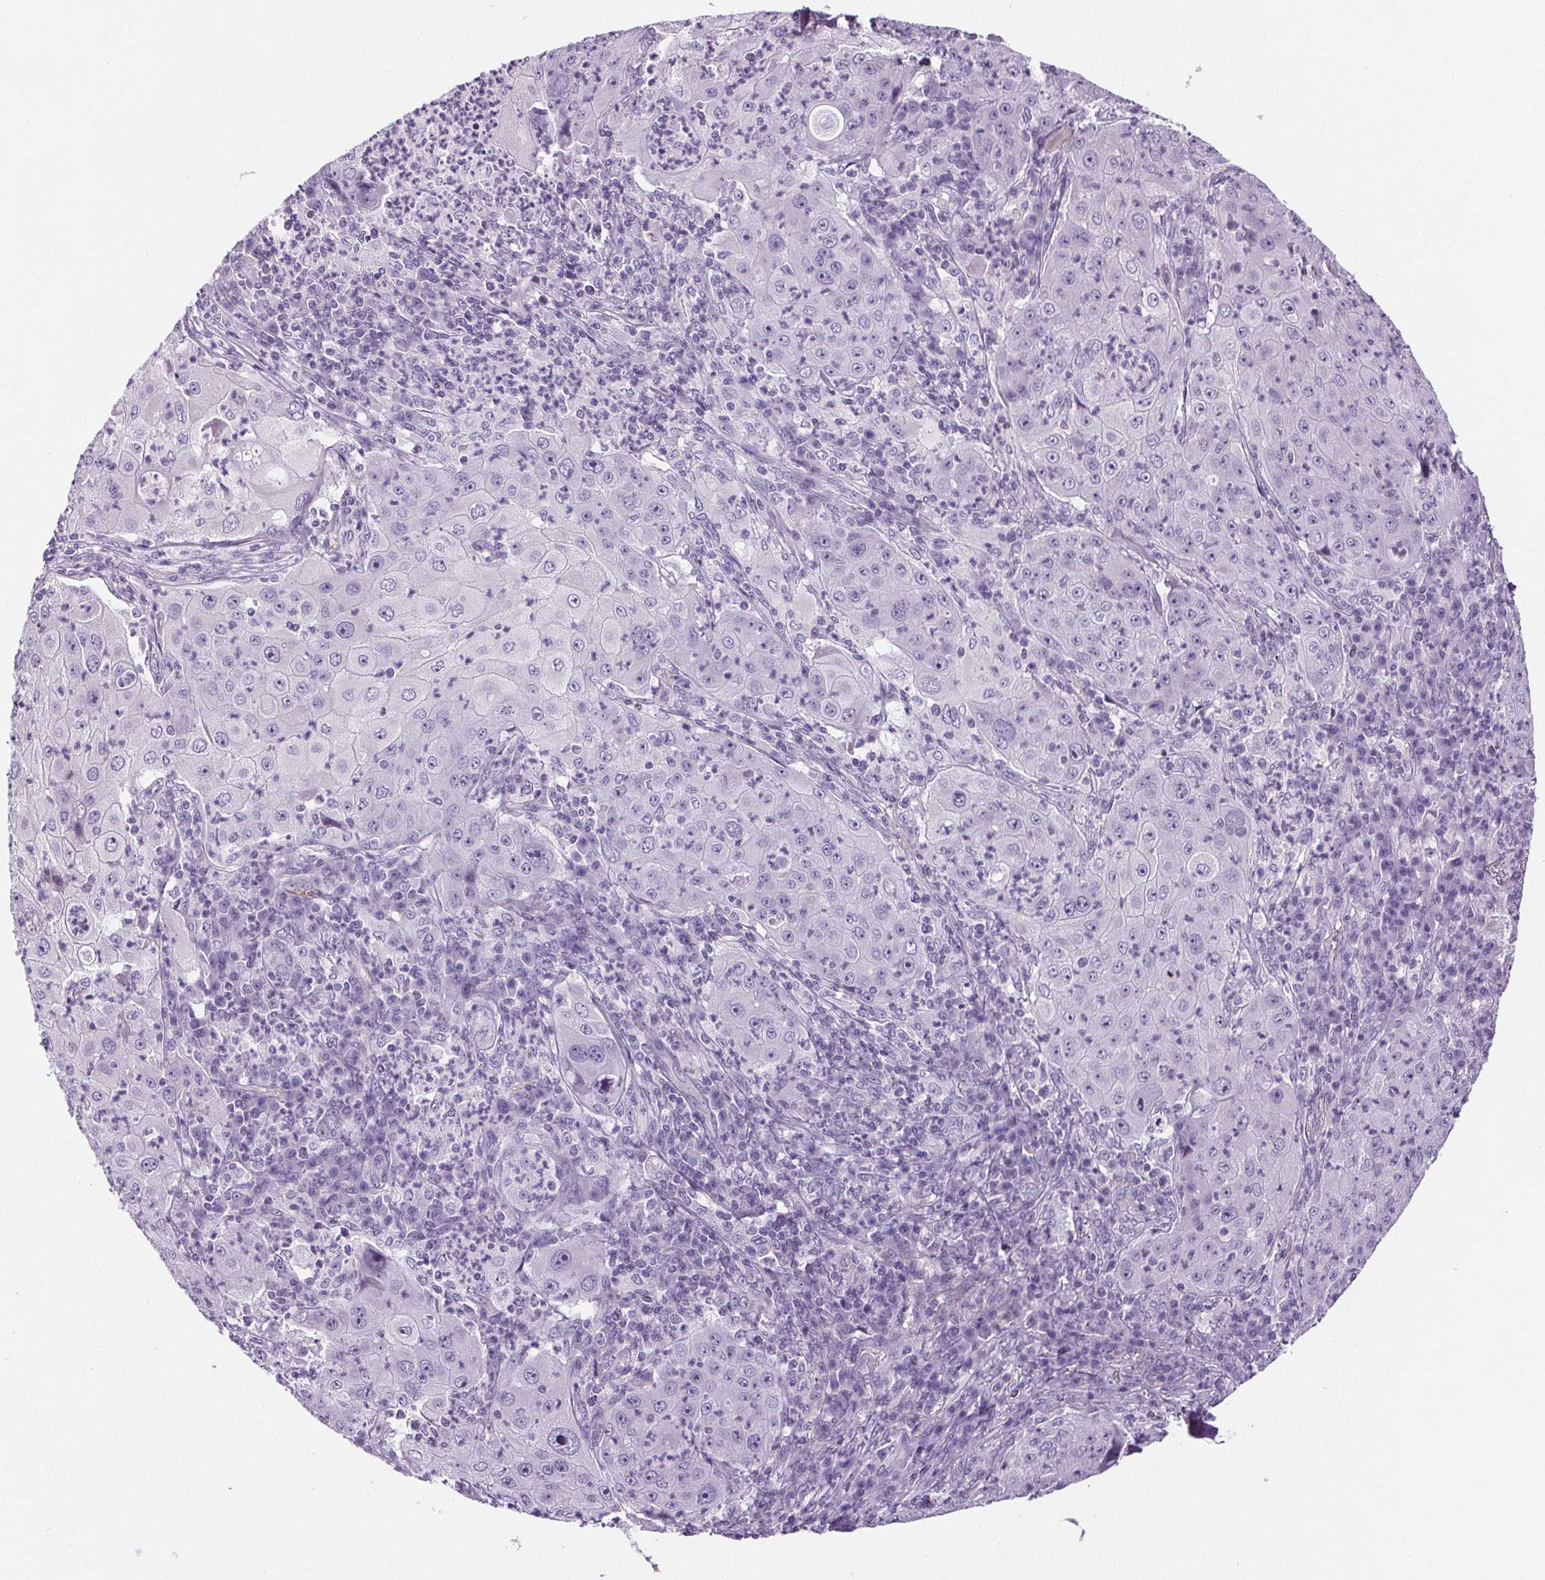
{"staining": {"intensity": "negative", "quantity": "none", "location": "none"}, "tissue": "lung cancer", "cell_type": "Tumor cells", "image_type": "cancer", "snomed": [{"axis": "morphology", "description": "Squamous cell carcinoma, NOS"}, {"axis": "topography", "description": "Lung"}], "caption": "This is a histopathology image of IHC staining of squamous cell carcinoma (lung), which shows no staining in tumor cells.", "gene": "CD5L", "patient": {"sex": "female", "age": 59}}